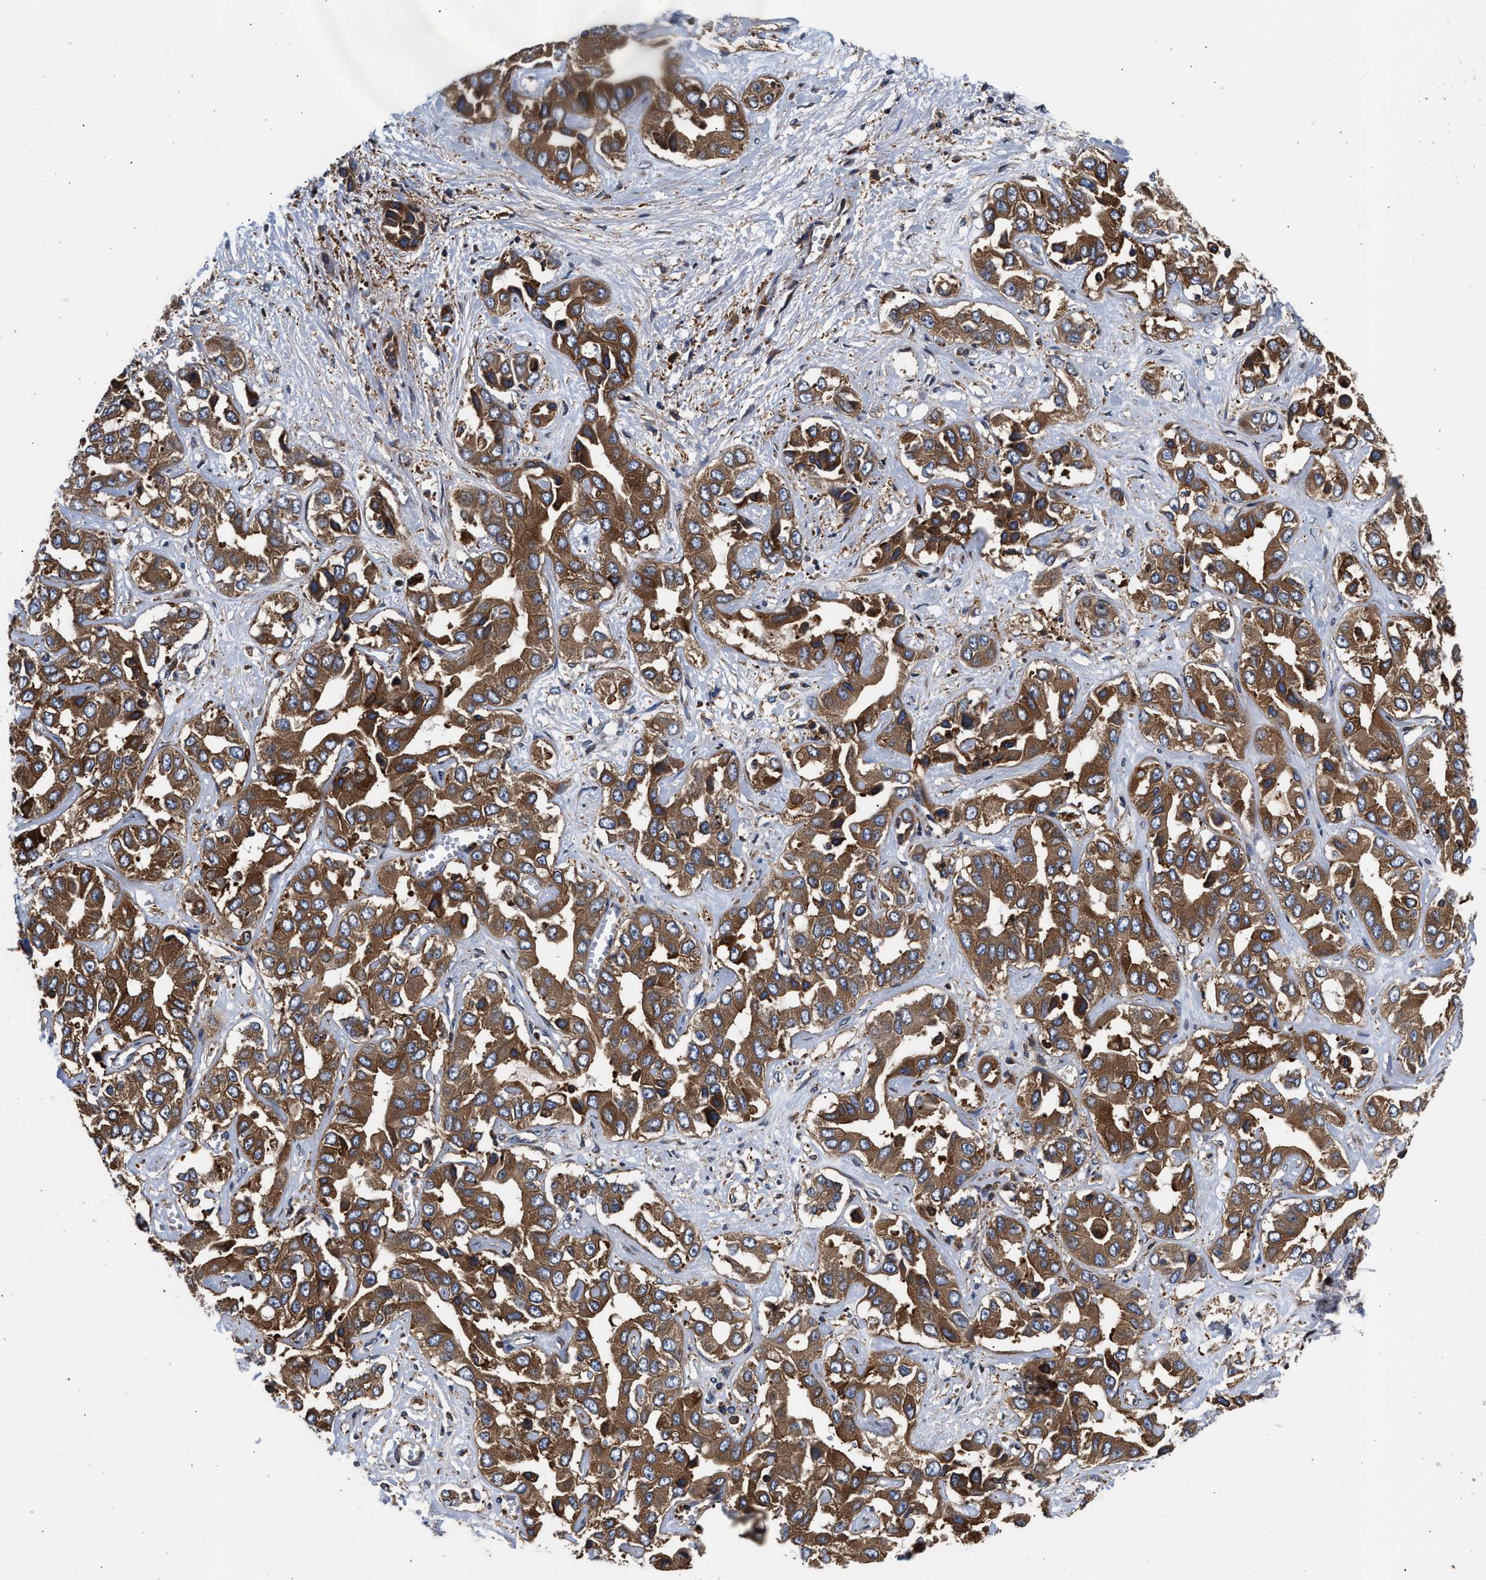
{"staining": {"intensity": "moderate", "quantity": ">75%", "location": "cytoplasmic/membranous"}, "tissue": "liver cancer", "cell_type": "Tumor cells", "image_type": "cancer", "snomed": [{"axis": "morphology", "description": "Cholangiocarcinoma"}, {"axis": "topography", "description": "Liver"}], "caption": "Cholangiocarcinoma (liver) tissue exhibits moderate cytoplasmic/membranous expression in about >75% of tumor cells (Stains: DAB in brown, nuclei in blue, Microscopy: brightfield microscopy at high magnification).", "gene": "KYAT1", "patient": {"sex": "female", "age": 52}}